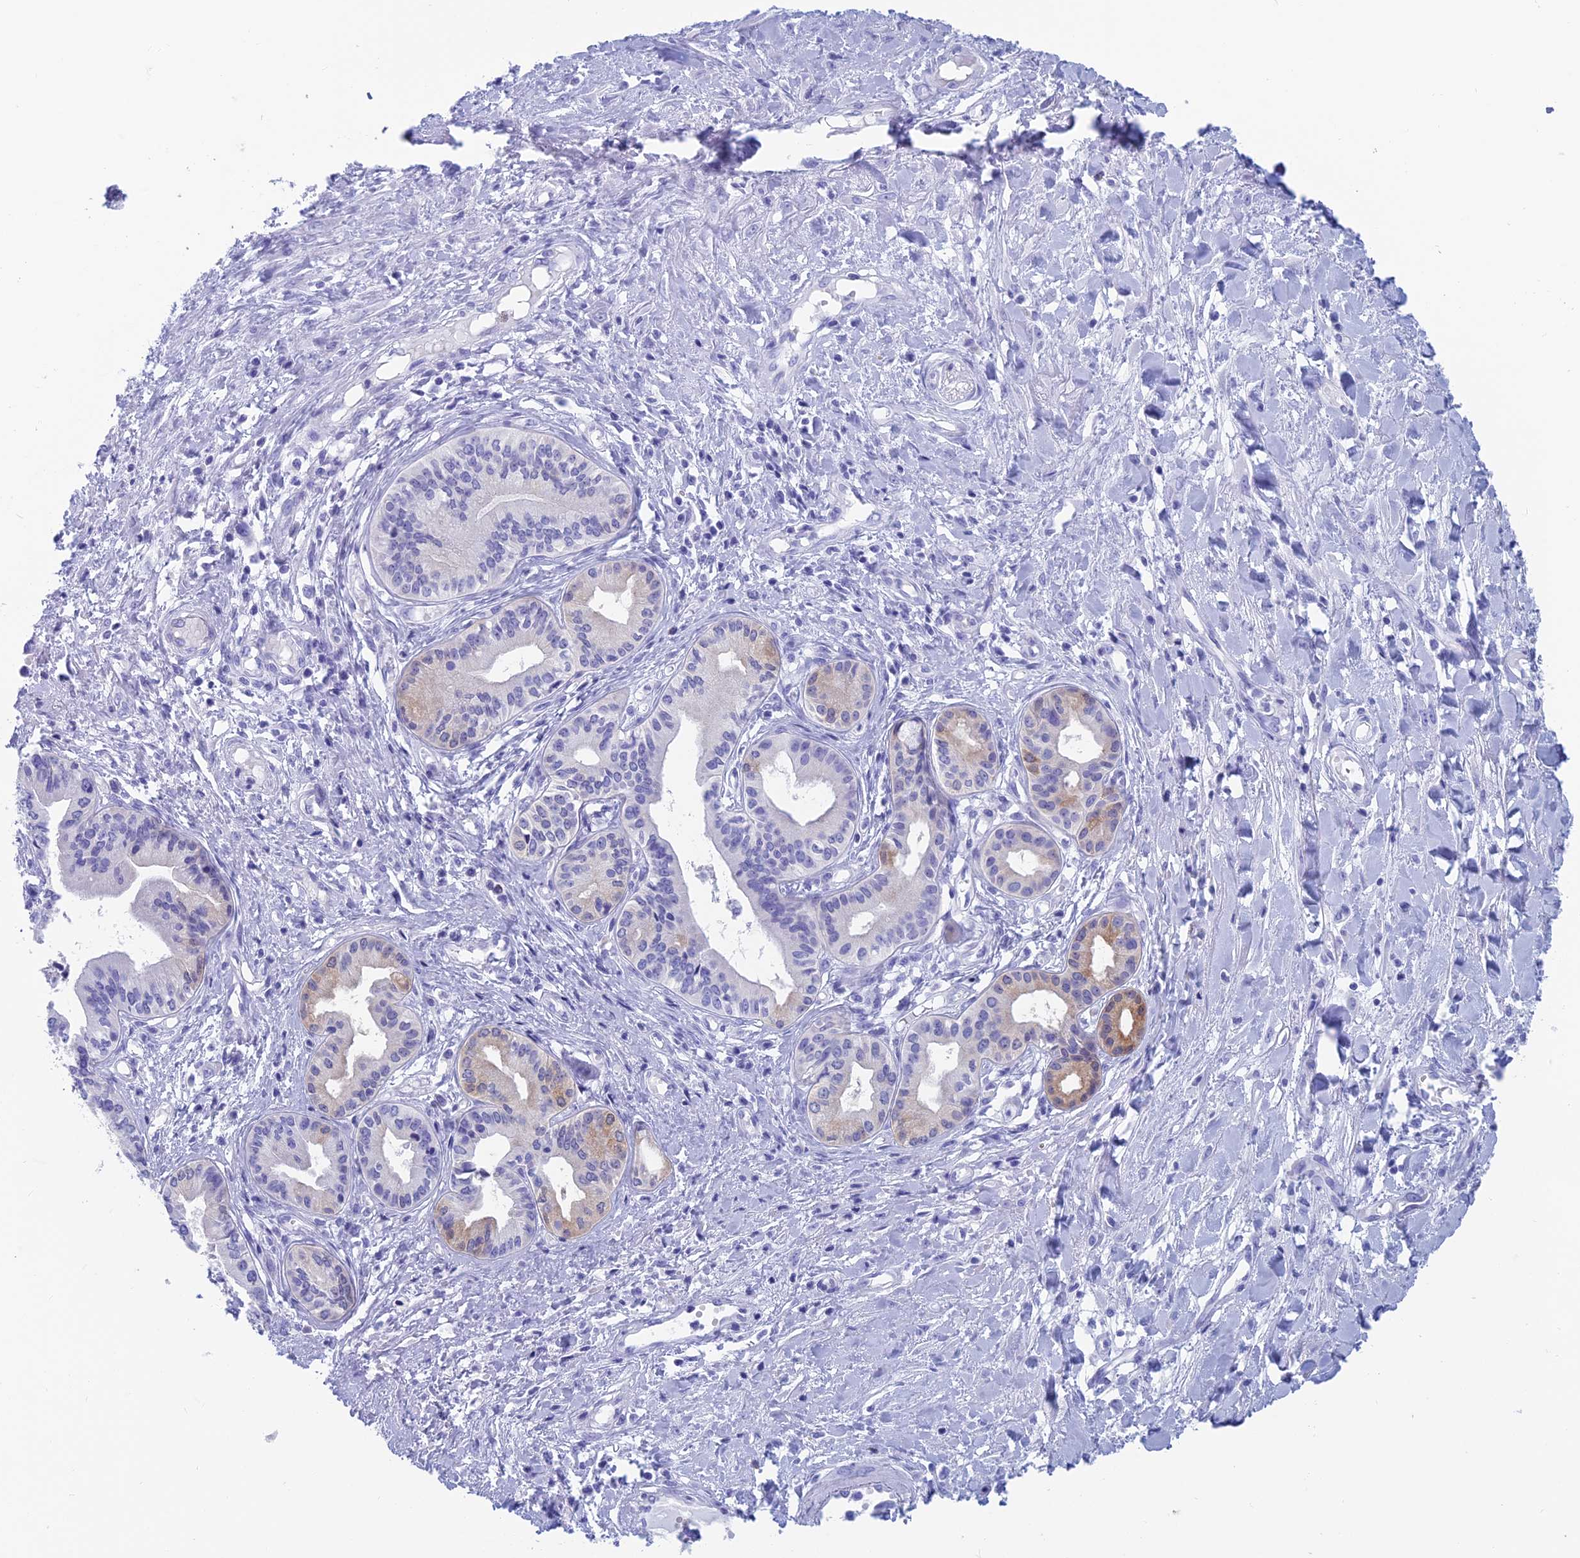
{"staining": {"intensity": "moderate", "quantity": "<25%", "location": "cytoplasmic/membranous"}, "tissue": "pancreatic cancer", "cell_type": "Tumor cells", "image_type": "cancer", "snomed": [{"axis": "morphology", "description": "Adenocarcinoma, NOS"}, {"axis": "topography", "description": "Pancreas"}], "caption": "Protein analysis of pancreatic adenocarcinoma tissue shows moderate cytoplasmic/membranous staining in about <25% of tumor cells. (DAB (3,3'-diaminobenzidine) = brown stain, brightfield microscopy at high magnification).", "gene": "CAPS", "patient": {"sex": "female", "age": 50}}